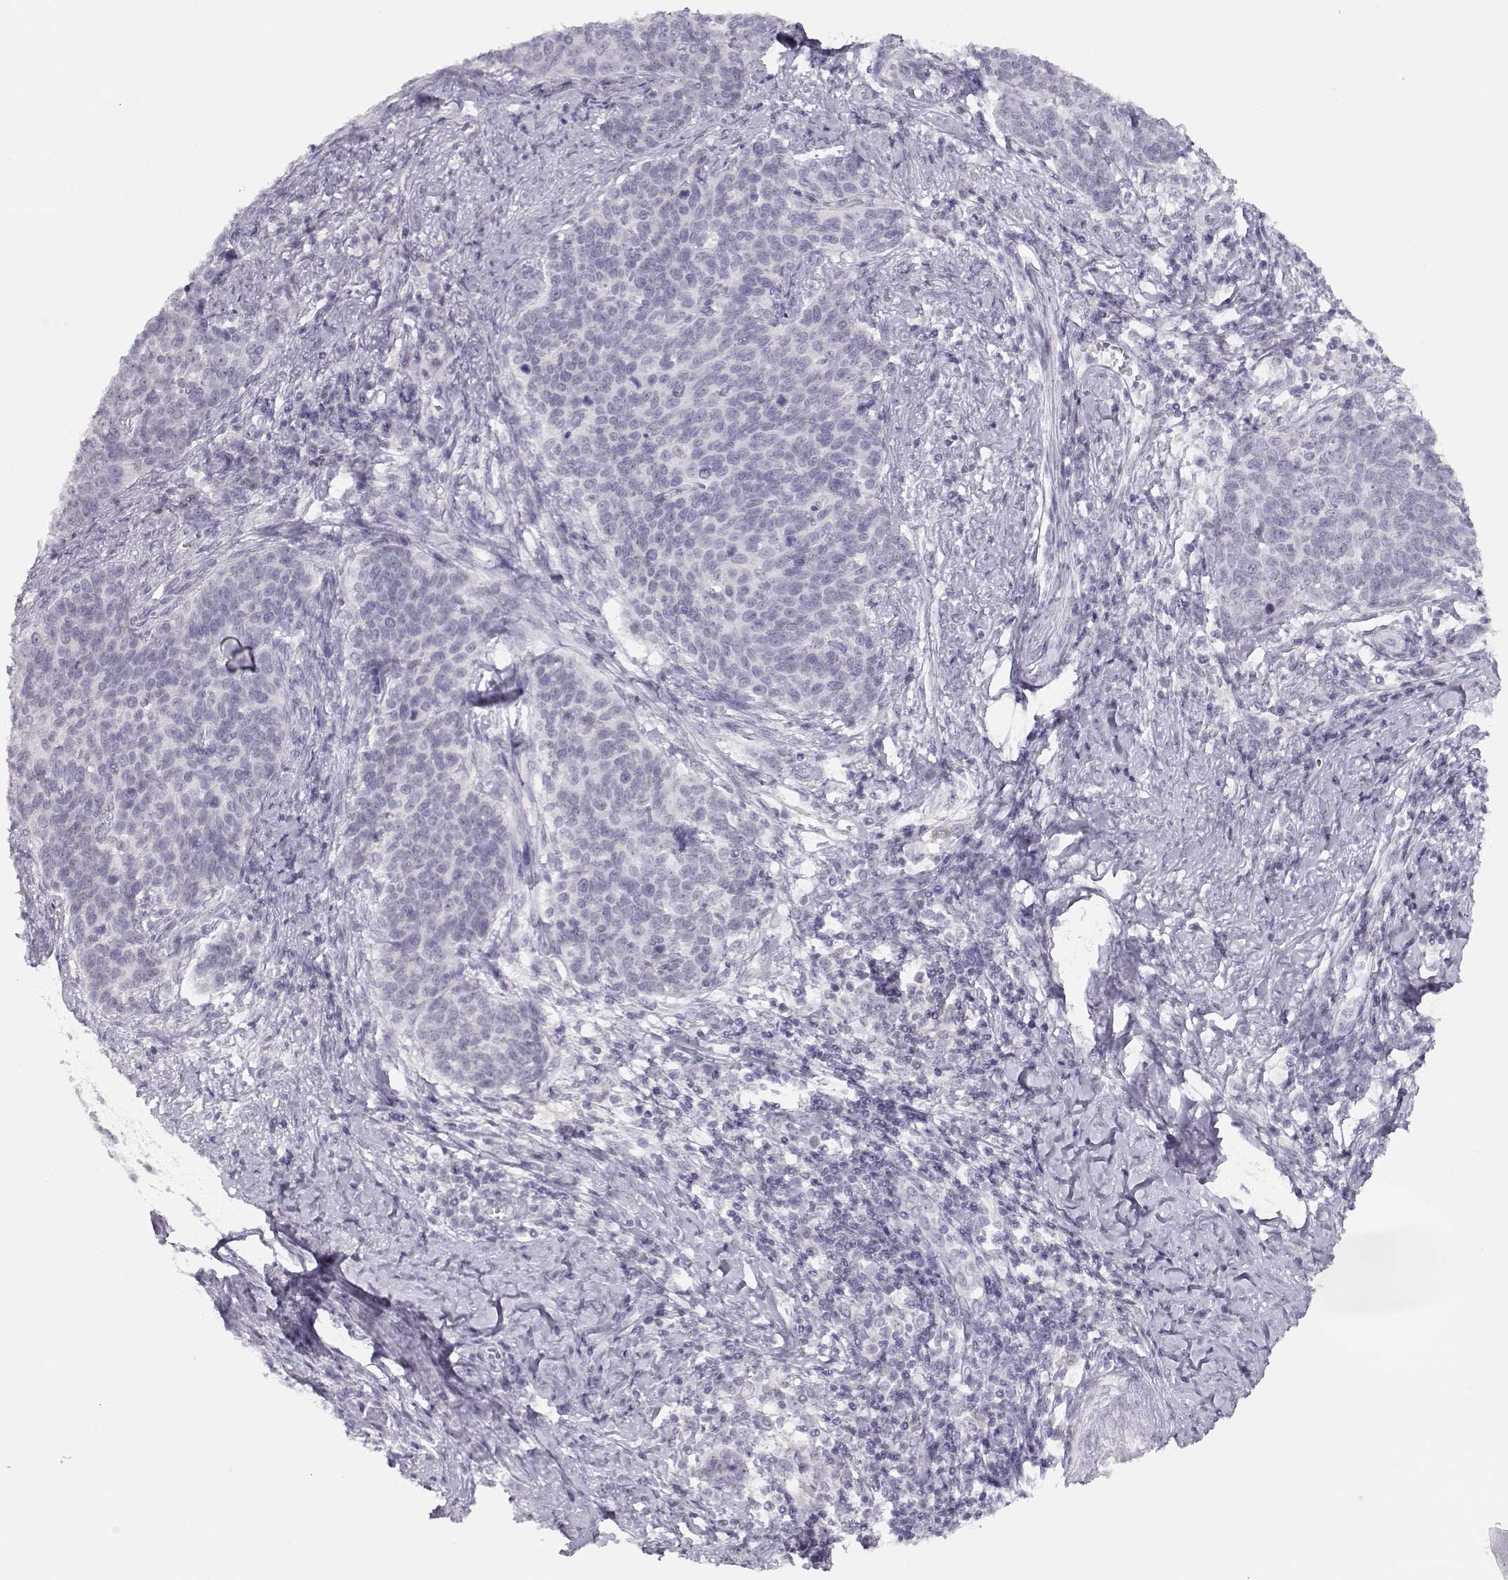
{"staining": {"intensity": "negative", "quantity": "none", "location": "none"}, "tissue": "cervical cancer", "cell_type": "Tumor cells", "image_type": "cancer", "snomed": [{"axis": "morphology", "description": "Squamous cell carcinoma, NOS"}, {"axis": "topography", "description": "Cervix"}], "caption": "This is an immunohistochemistry (IHC) micrograph of human squamous cell carcinoma (cervical). There is no staining in tumor cells.", "gene": "IMPG1", "patient": {"sex": "female", "age": 39}}